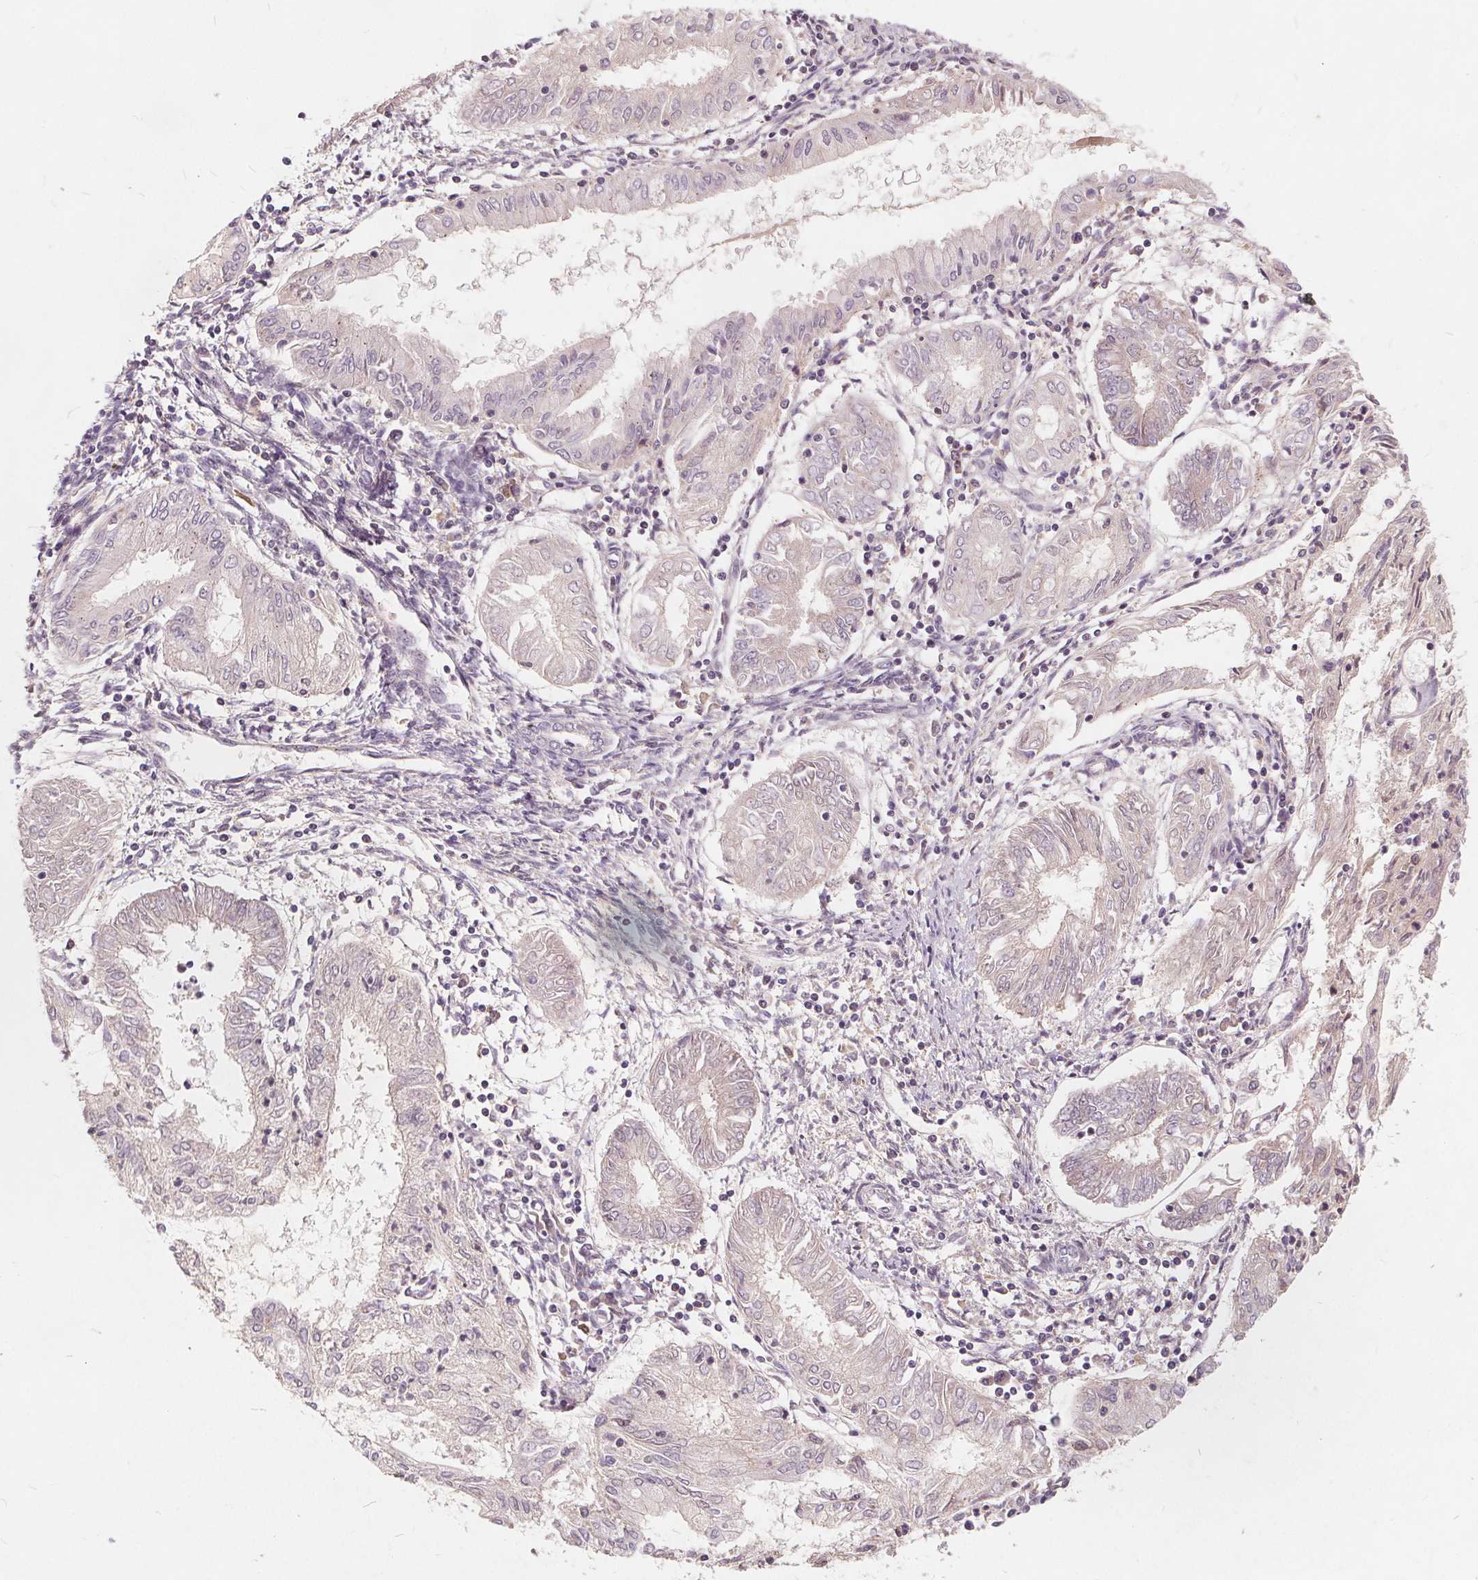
{"staining": {"intensity": "negative", "quantity": "none", "location": "none"}, "tissue": "endometrial cancer", "cell_type": "Tumor cells", "image_type": "cancer", "snomed": [{"axis": "morphology", "description": "Adenocarcinoma, NOS"}, {"axis": "topography", "description": "Endometrium"}], "caption": "Tumor cells show no significant positivity in endometrial adenocarcinoma. Nuclei are stained in blue.", "gene": "CSNK1G2", "patient": {"sex": "female", "age": 68}}